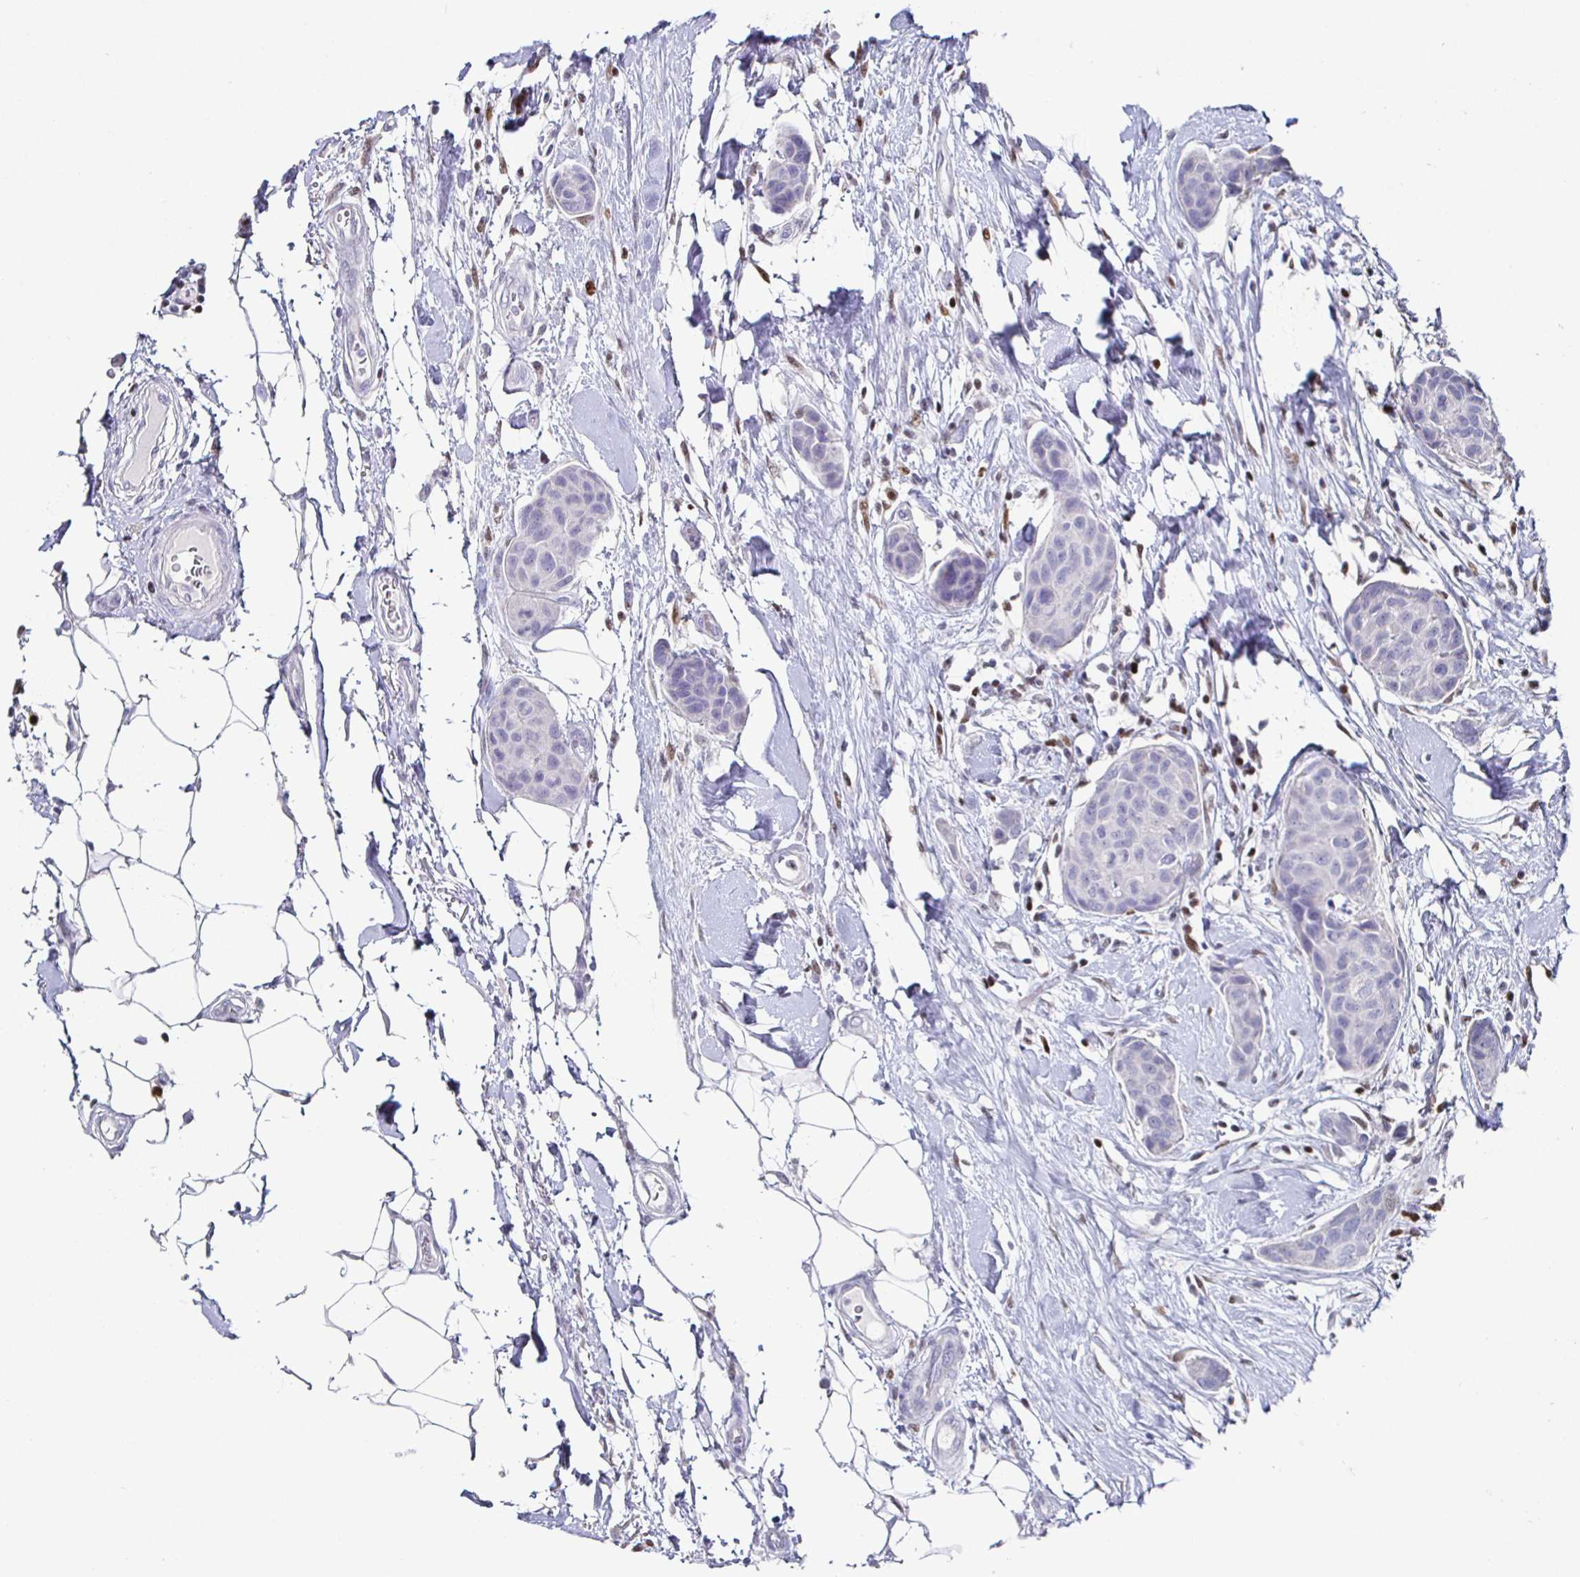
{"staining": {"intensity": "negative", "quantity": "none", "location": "none"}, "tissue": "breast cancer", "cell_type": "Tumor cells", "image_type": "cancer", "snomed": [{"axis": "morphology", "description": "Duct carcinoma"}, {"axis": "topography", "description": "Breast"}, {"axis": "topography", "description": "Lymph node"}], "caption": "Immunohistochemistry (IHC) of breast cancer (invasive ductal carcinoma) displays no expression in tumor cells. (DAB (3,3'-diaminobenzidine) IHC, high magnification).", "gene": "RUNX2", "patient": {"sex": "female", "age": 80}}